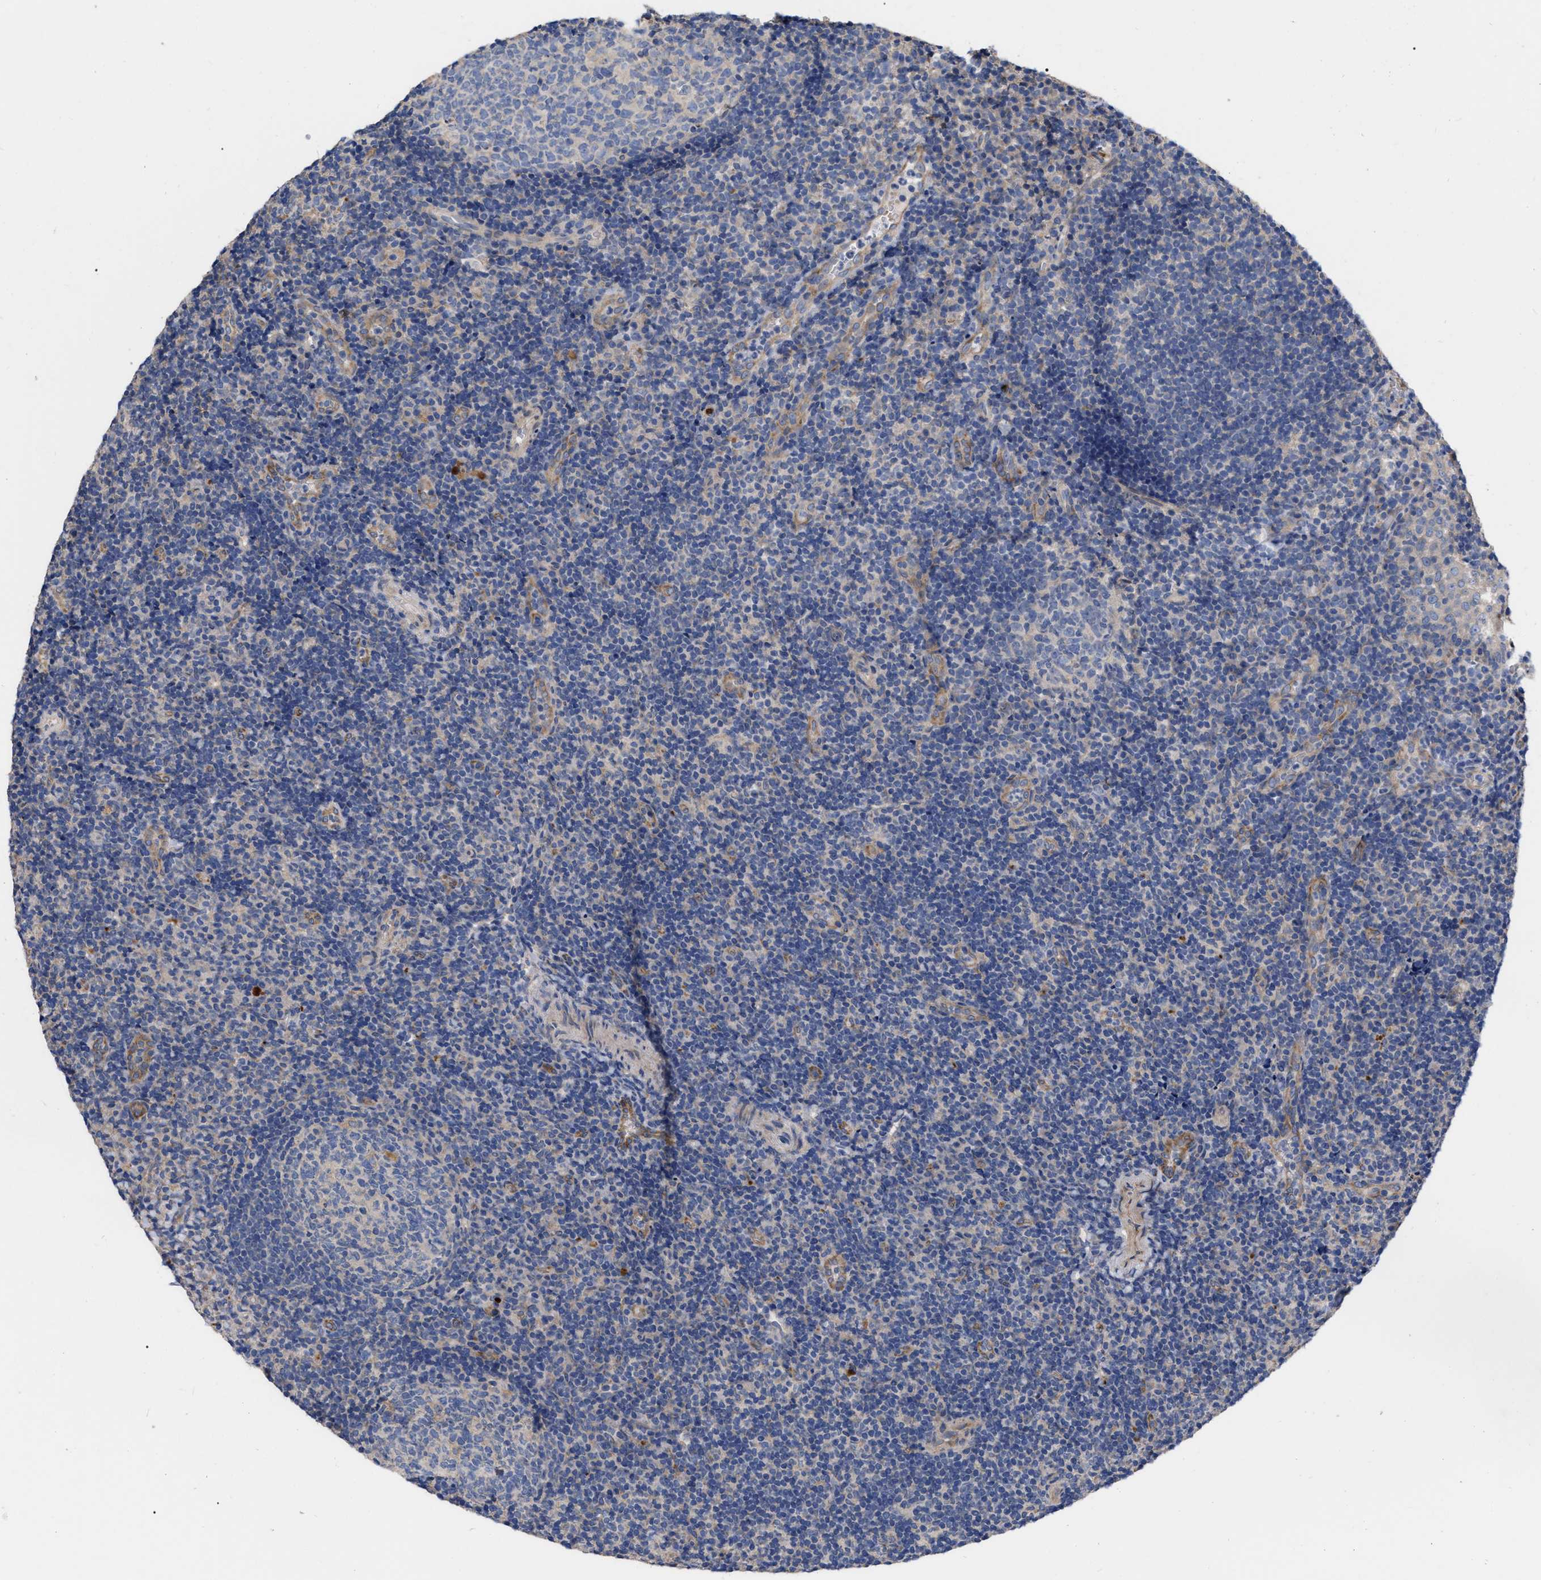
{"staining": {"intensity": "negative", "quantity": "none", "location": "none"}, "tissue": "tonsil", "cell_type": "Germinal center cells", "image_type": "normal", "snomed": [{"axis": "morphology", "description": "Normal tissue, NOS"}, {"axis": "topography", "description": "Tonsil"}], "caption": "Germinal center cells are negative for brown protein staining in normal tonsil.", "gene": "MLST8", "patient": {"sex": "female", "age": 40}}